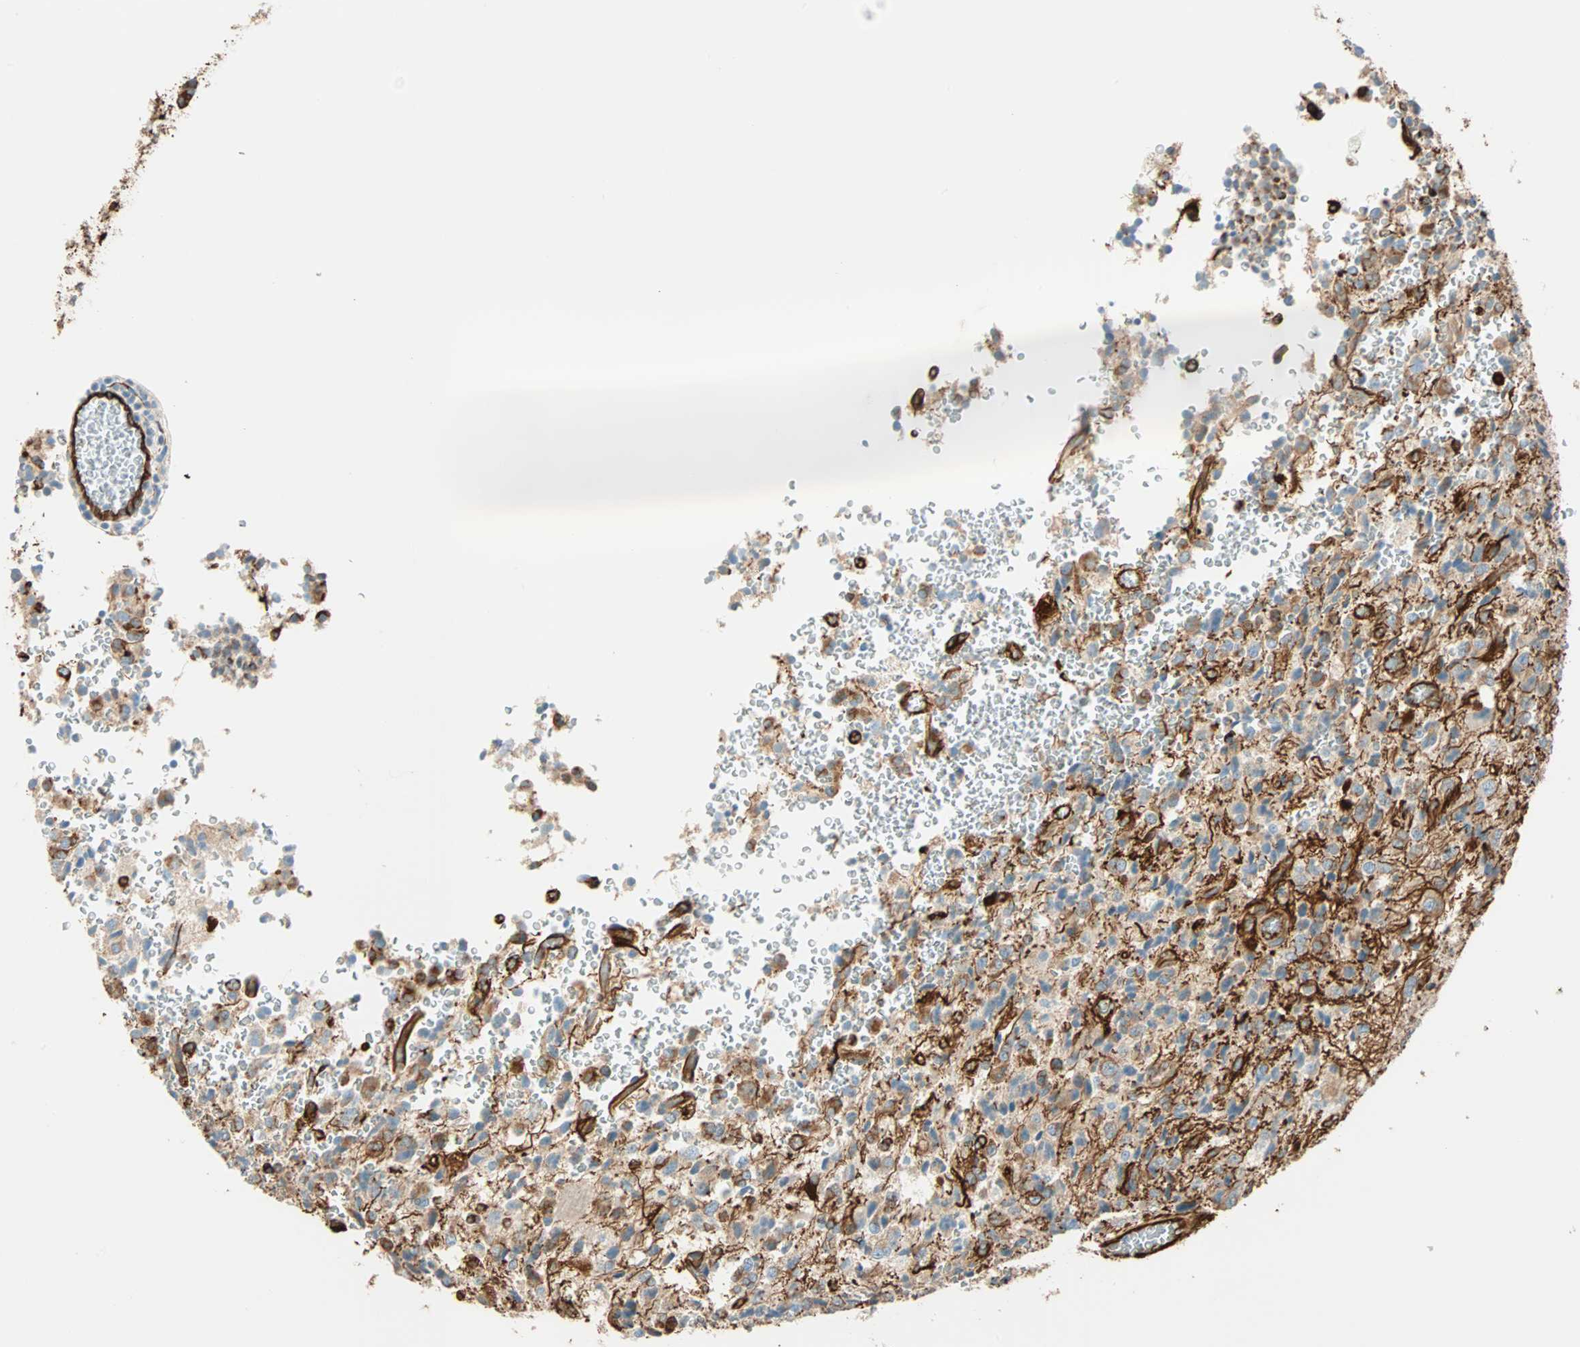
{"staining": {"intensity": "moderate", "quantity": "25%-75%", "location": "cytoplasmic/membranous"}, "tissue": "glioma", "cell_type": "Tumor cells", "image_type": "cancer", "snomed": [{"axis": "morphology", "description": "Glioma, malignant, High grade"}, {"axis": "topography", "description": "pancreas cauda"}], "caption": "Immunohistochemical staining of human glioma reveals medium levels of moderate cytoplasmic/membranous positivity in about 25%-75% of tumor cells.", "gene": "NES", "patient": {"sex": "male", "age": 60}}